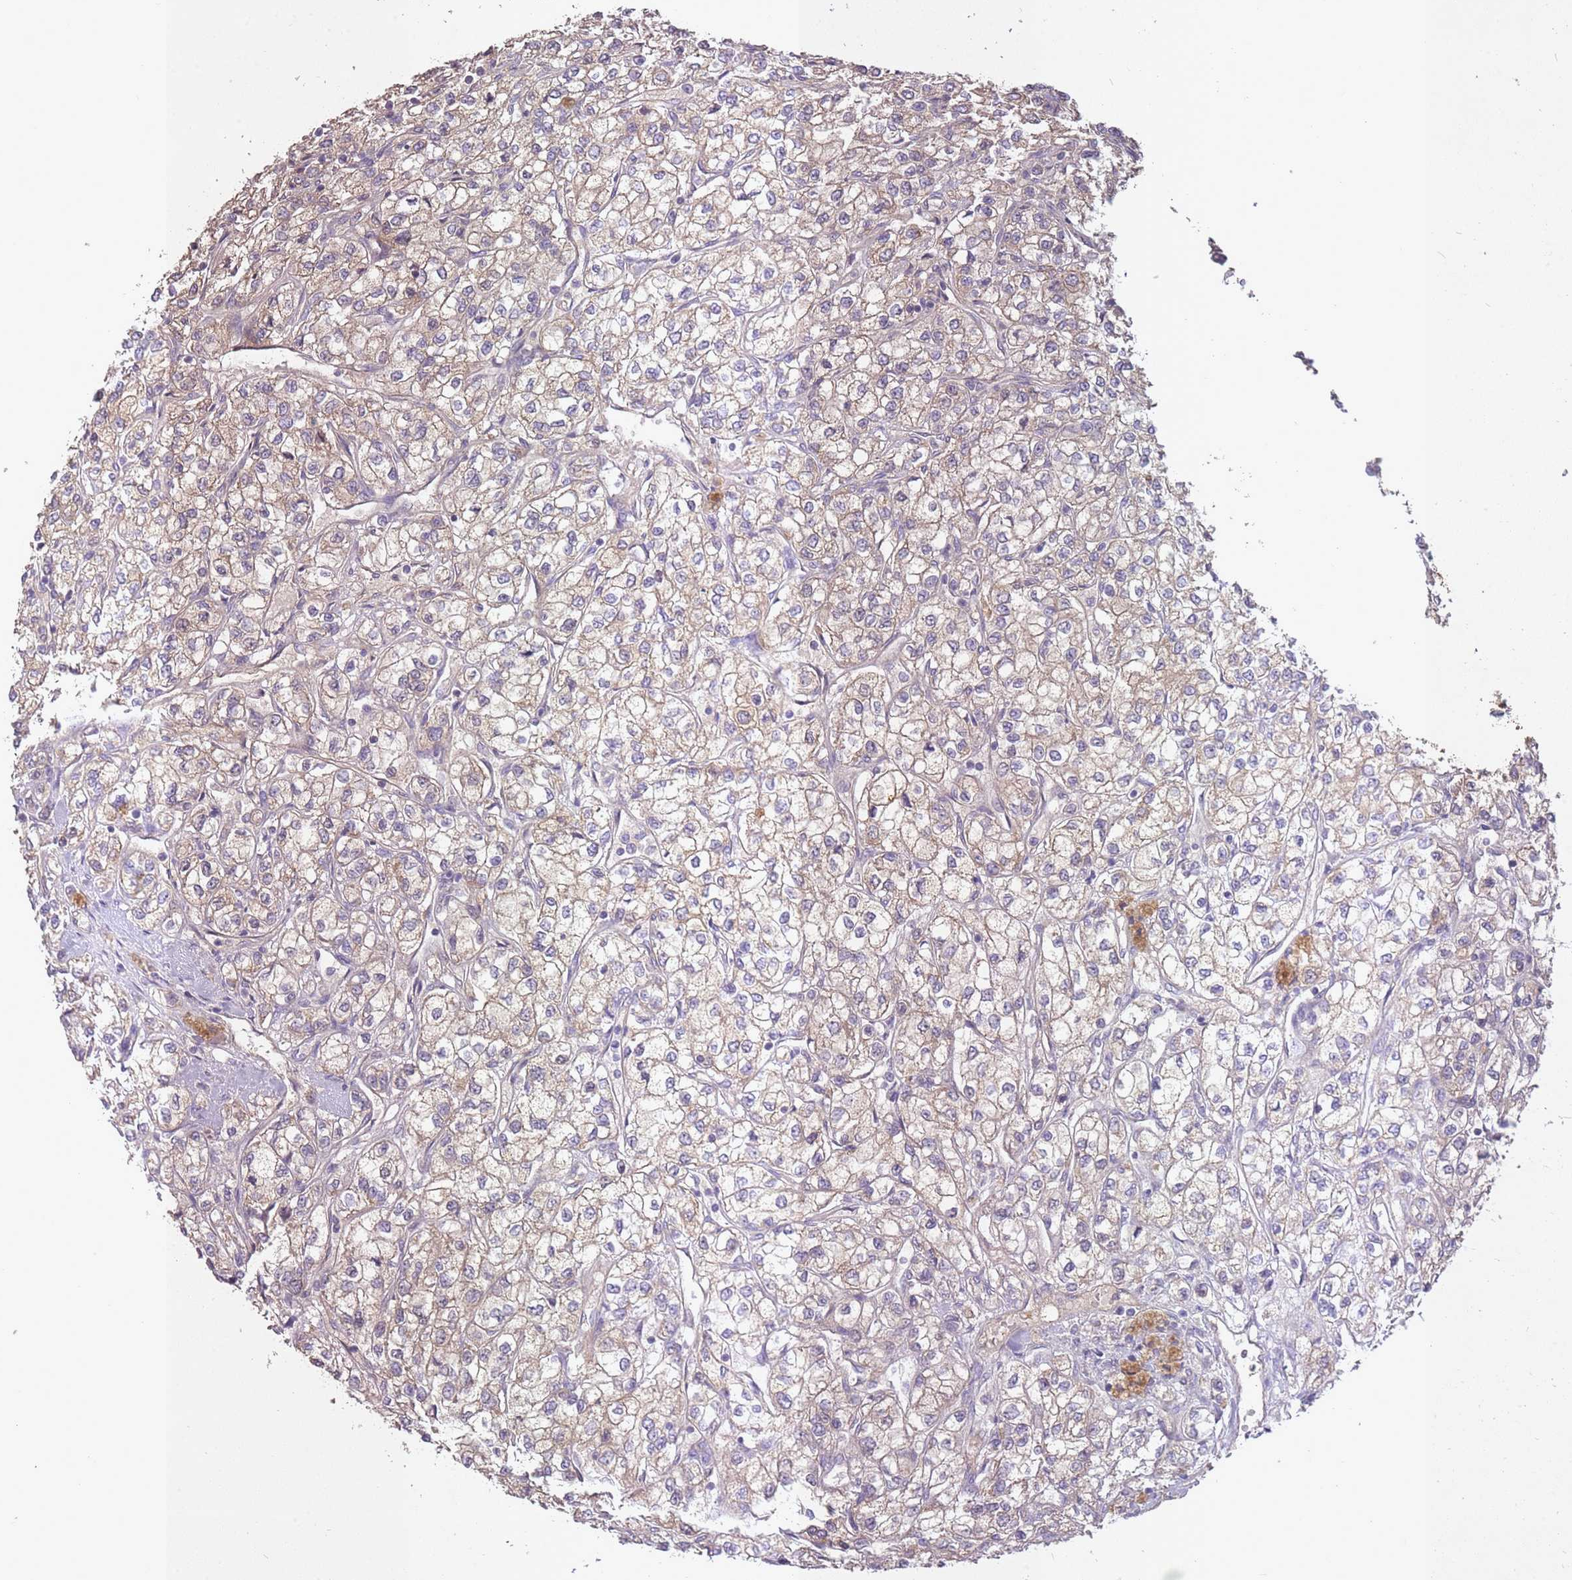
{"staining": {"intensity": "weak", "quantity": "25%-75%", "location": "cytoplasmic/membranous"}, "tissue": "renal cancer", "cell_type": "Tumor cells", "image_type": "cancer", "snomed": [{"axis": "morphology", "description": "Adenocarcinoma, NOS"}, {"axis": "topography", "description": "Kidney"}], "caption": "An immunohistochemistry (IHC) micrograph of tumor tissue is shown. Protein staining in brown highlights weak cytoplasmic/membranous positivity in renal adenocarcinoma within tumor cells.", "gene": "LRATD2", "patient": {"sex": "male", "age": 80}}